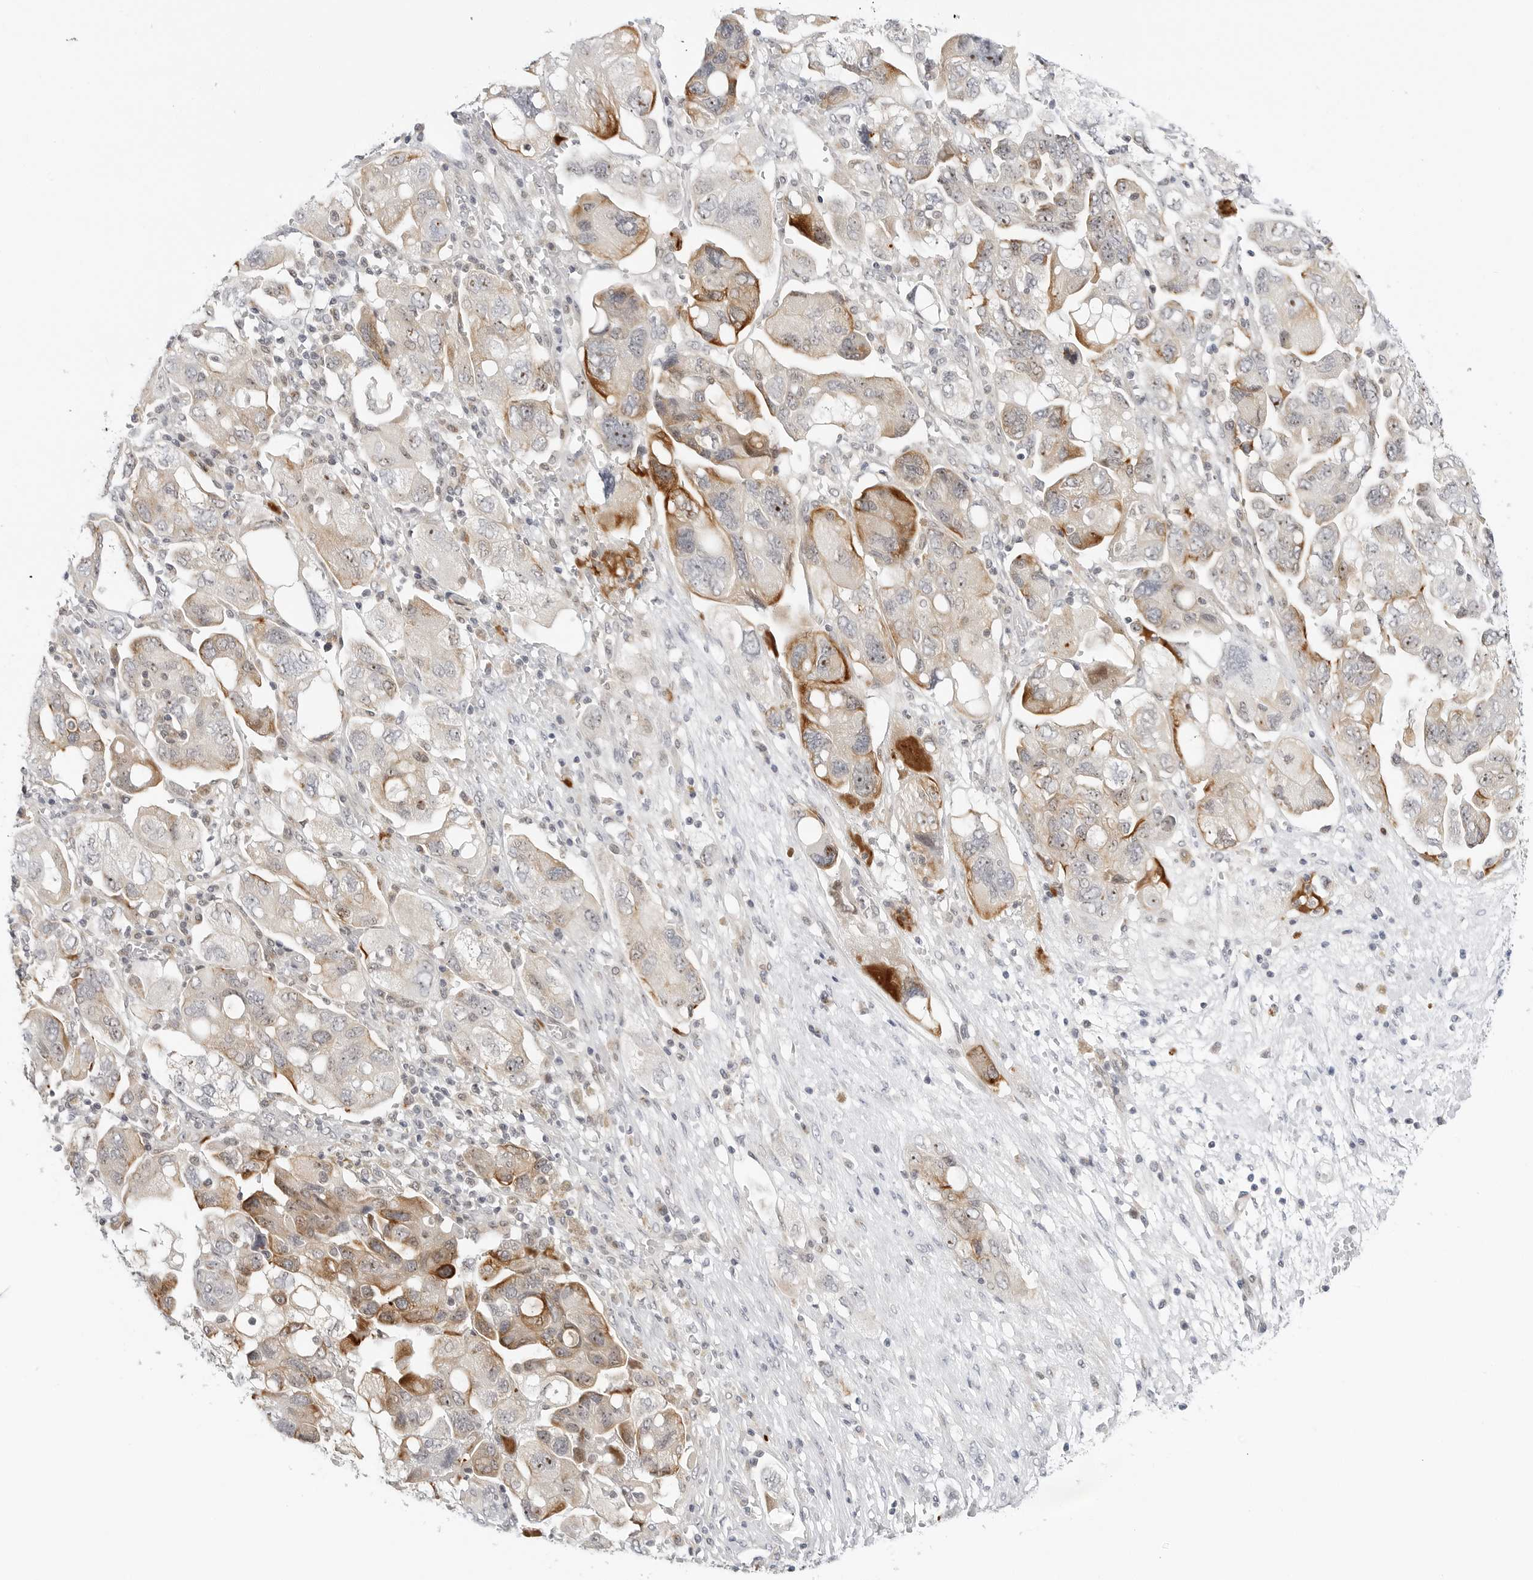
{"staining": {"intensity": "moderate", "quantity": "25%-75%", "location": "cytoplasmic/membranous"}, "tissue": "ovarian cancer", "cell_type": "Tumor cells", "image_type": "cancer", "snomed": [{"axis": "morphology", "description": "Carcinoma, NOS"}, {"axis": "morphology", "description": "Cystadenocarcinoma, serous, NOS"}, {"axis": "topography", "description": "Ovary"}], "caption": "This is a micrograph of immunohistochemistry staining of ovarian cancer, which shows moderate positivity in the cytoplasmic/membranous of tumor cells.", "gene": "MAP2K5", "patient": {"sex": "female", "age": 69}}